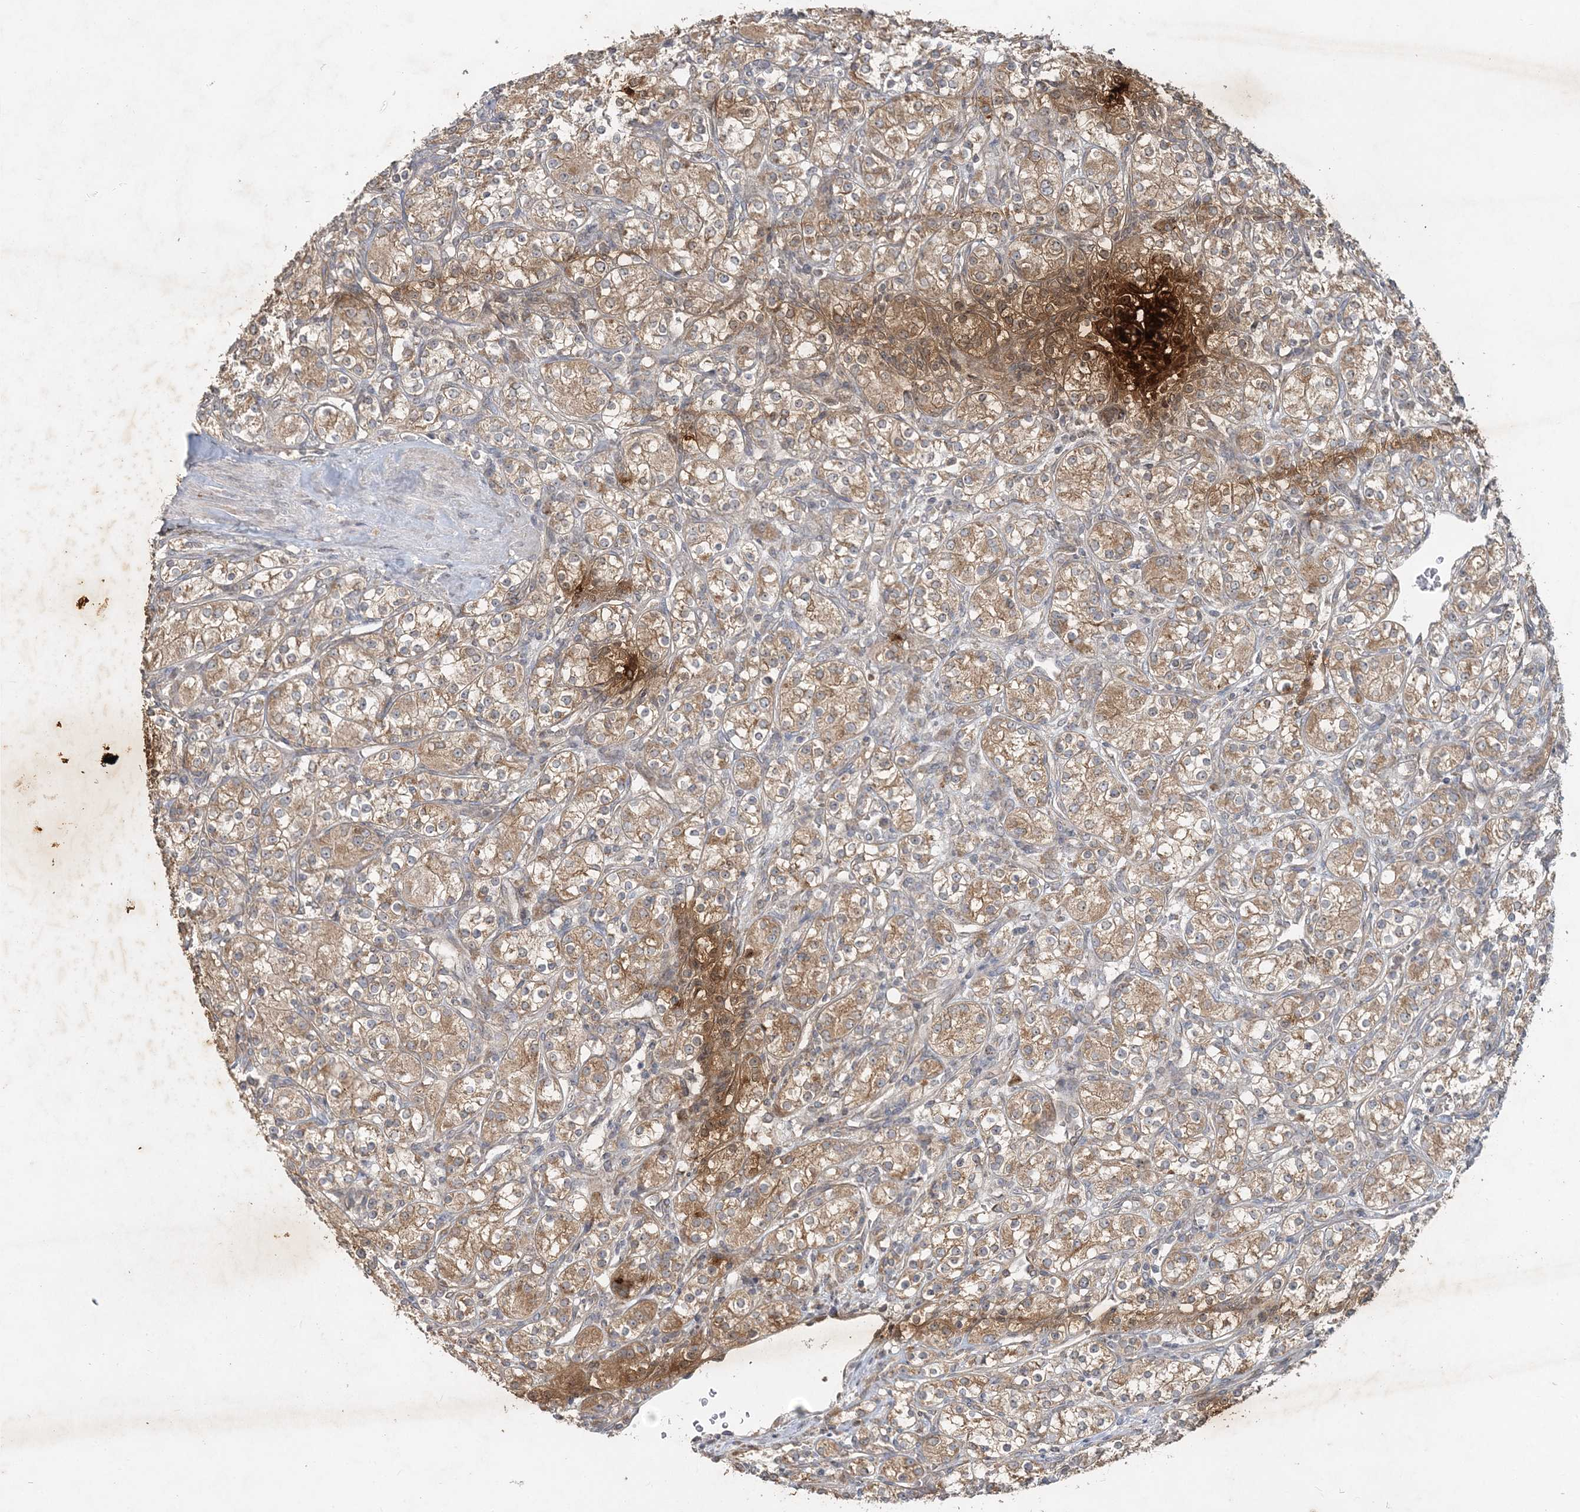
{"staining": {"intensity": "moderate", "quantity": ">75%", "location": "cytoplasmic/membranous"}, "tissue": "renal cancer", "cell_type": "Tumor cells", "image_type": "cancer", "snomed": [{"axis": "morphology", "description": "Adenocarcinoma, NOS"}, {"axis": "topography", "description": "Kidney"}], "caption": "Renal adenocarcinoma was stained to show a protein in brown. There is medium levels of moderate cytoplasmic/membranous staining in about >75% of tumor cells.", "gene": "RAB14", "patient": {"sex": "male", "age": 77}}